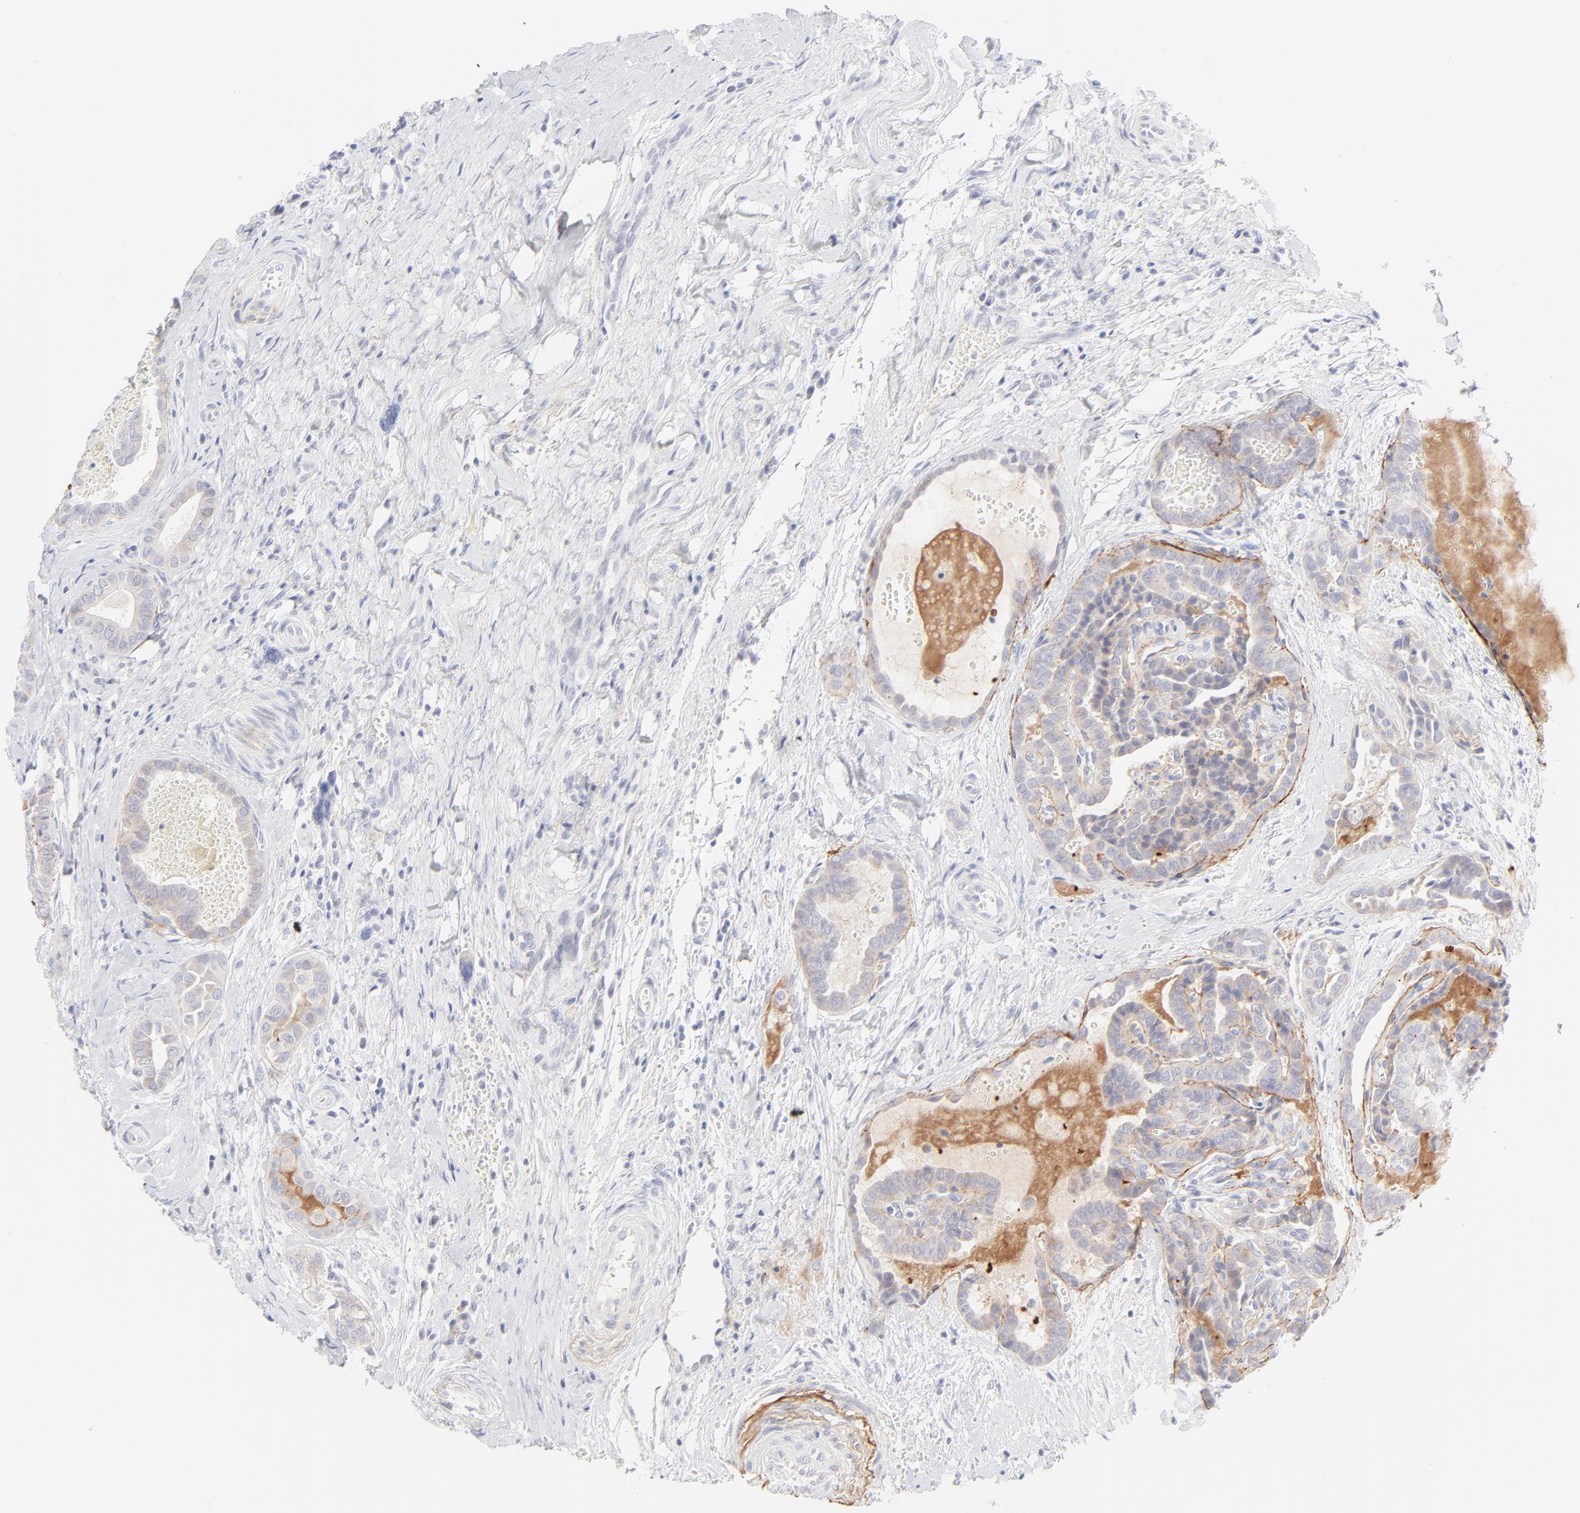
{"staining": {"intensity": "weak", "quantity": ">75%", "location": "cytoplasmic/membranous"}, "tissue": "thyroid cancer", "cell_type": "Tumor cells", "image_type": "cancer", "snomed": [{"axis": "morphology", "description": "Carcinoma, NOS"}, {"axis": "topography", "description": "Thyroid gland"}], "caption": "Immunohistochemistry (IHC) staining of thyroid carcinoma, which reveals low levels of weak cytoplasmic/membranous staining in about >75% of tumor cells indicating weak cytoplasmic/membranous protein staining. The staining was performed using DAB (brown) for protein detection and nuclei were counterstained in hematoxylin (blue).", "gene": "NPNT", "patient": {"sex": "female", "age": 91}}